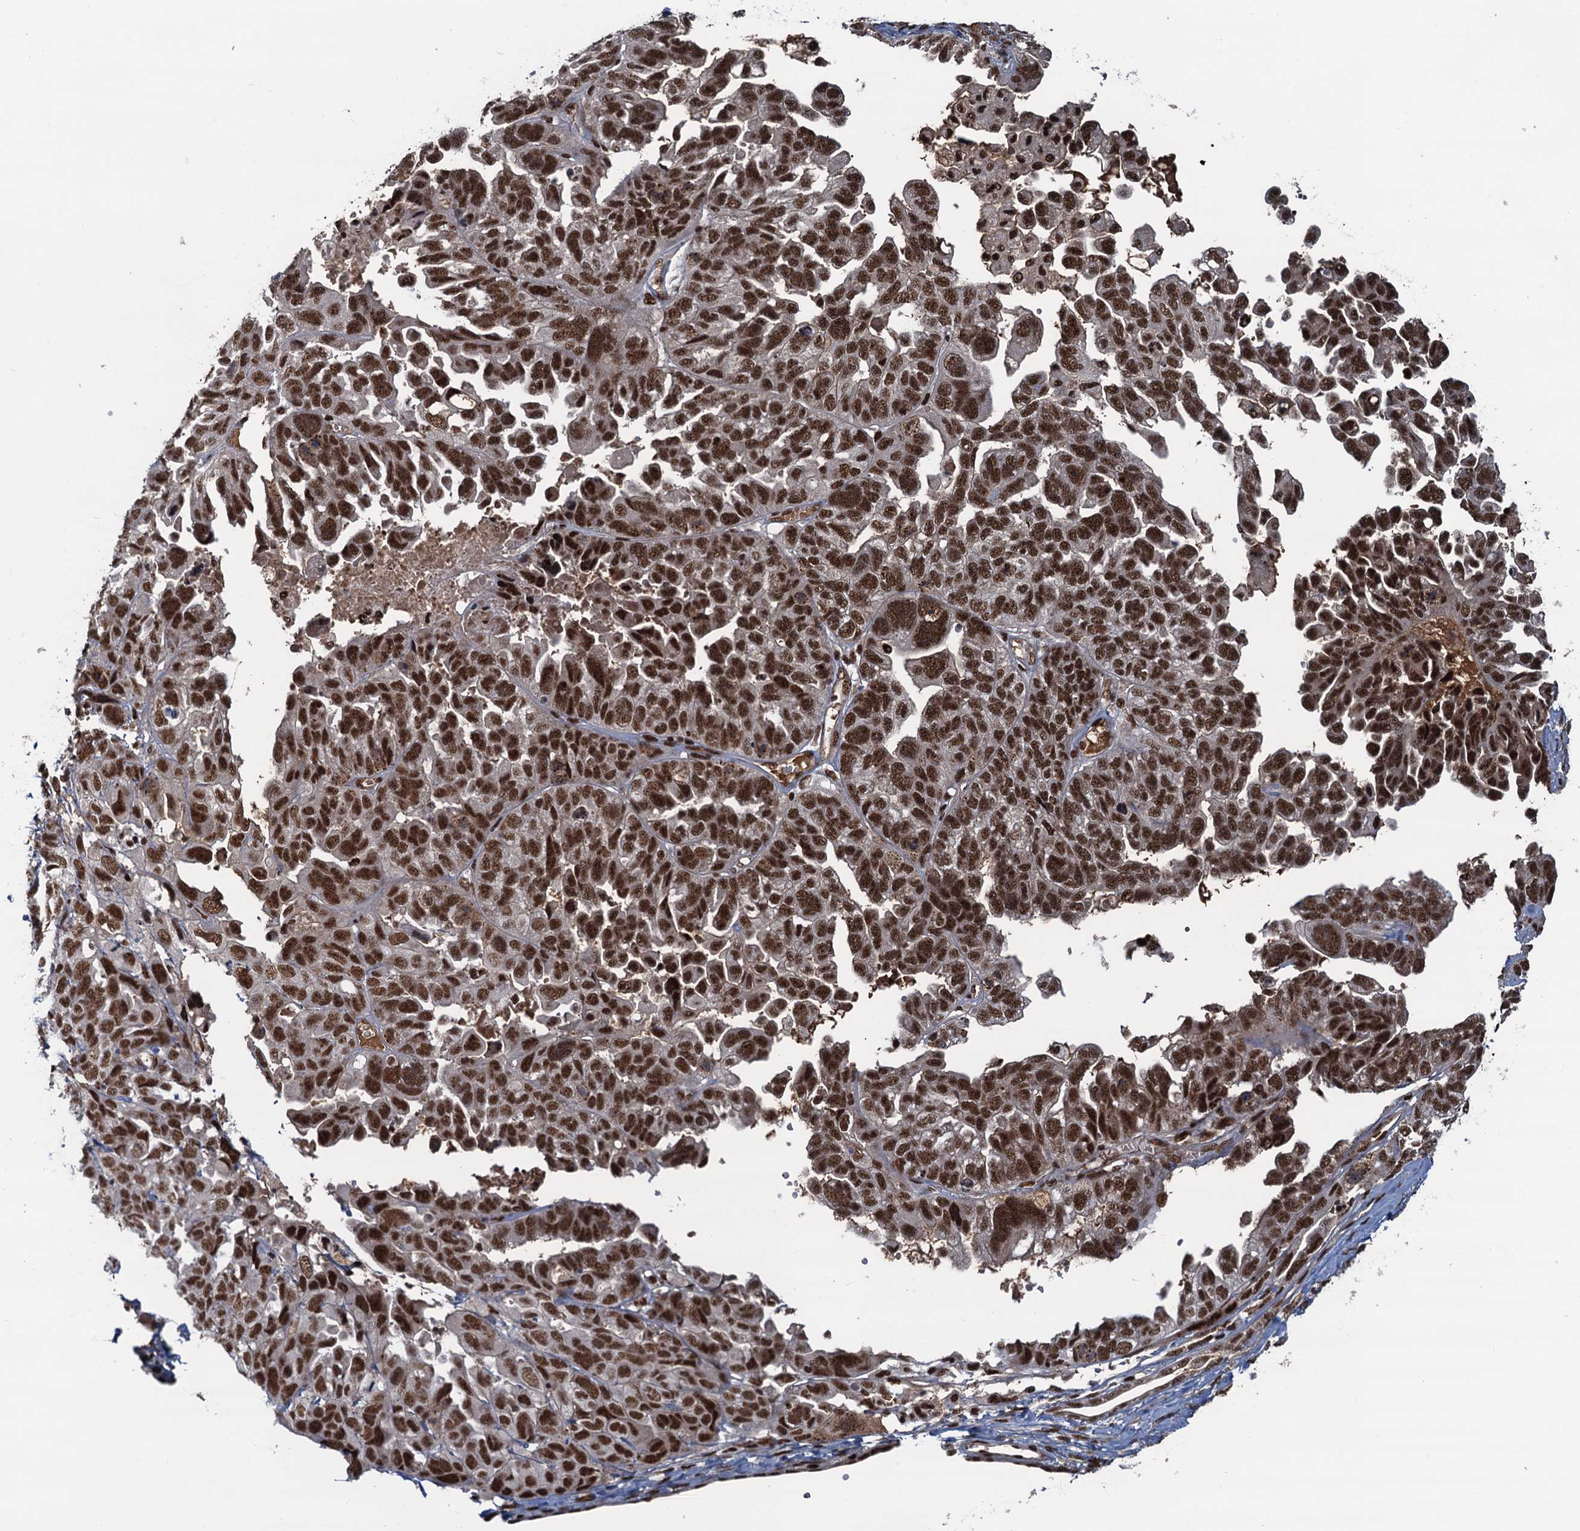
{"staining": {"intensity": "strong", "quantity": ">75%", "location": "nuclear"}, "tissue": "ovarian cancer", "cell_type": "Tumor cells", "image_type": "cancer", "snomed": [{"axis": "morphology", "description": "Cystadenocarcinoma, serous, NOS"}, {"axis": "topography", "description": "Ovary"}], "caption": "The immunohistochemical stain labels strong nuclear staining in tumor cells of ovarian cancer (serous cystadenocarcinoma) tissue. (Stains: DAB in brown, nuclei in blue, Microscopy: brightfield microscopy at high magnification).", "gene": "ZC3H18", "patient": {"sex": "female", "age": 79}}